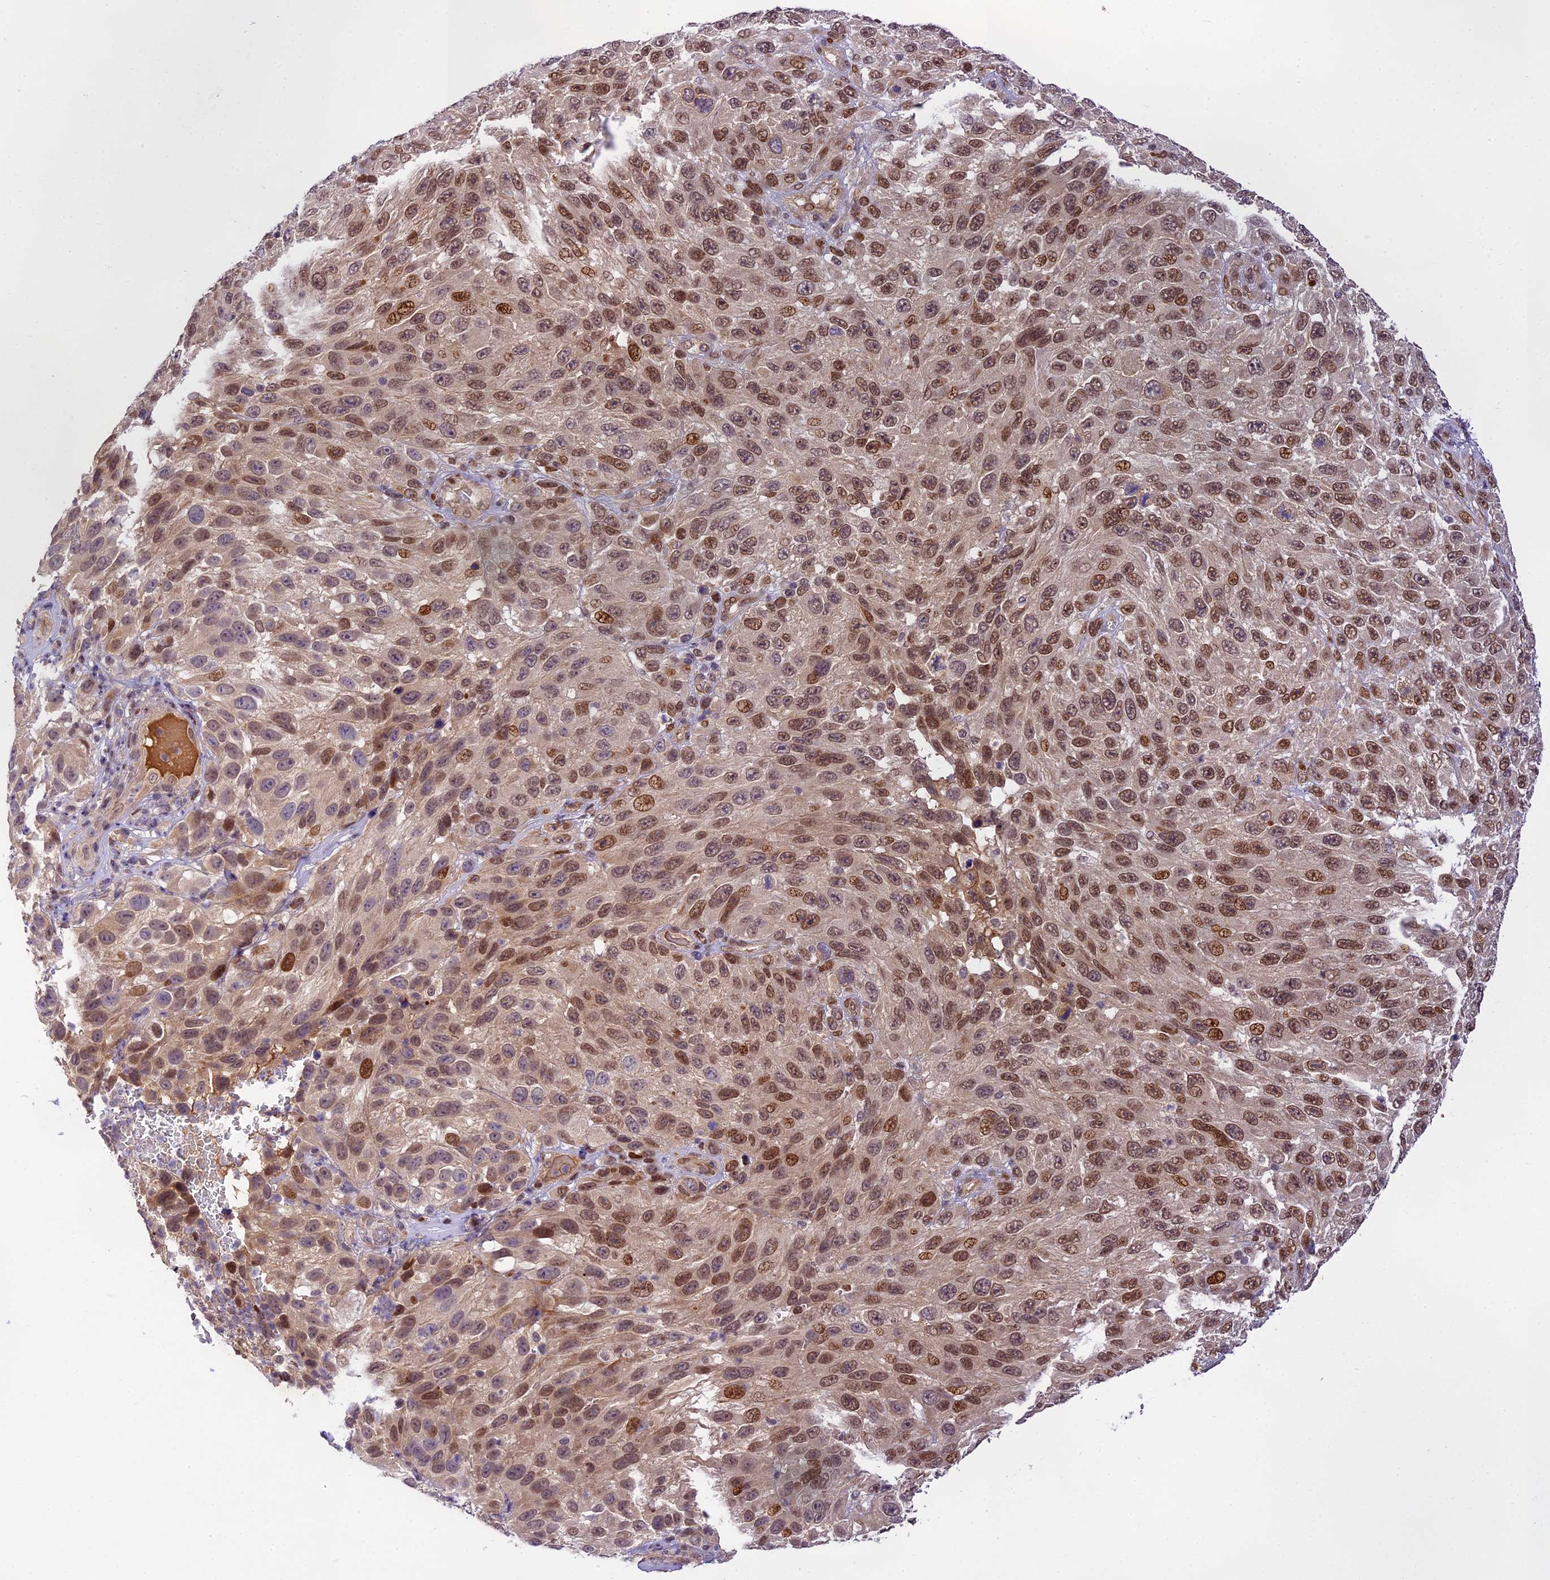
{"staining": {"intensity": "strong", "quantity": ">75%", "location": "nuclear"}, "tissue": "melanoma", "cell_type": "Tumor cells", "image_type": "cancer", "snomed": [{"axis": "morphology", "description": "Malignant melanoma, NOS"}, {"axis": "topography", "description": "Skin"}], "caption": "Protein expression analysis of melanoma reveals strong nuclear positivity in about >75% of tumor cells.", "gene": "NEK8", "patient": {"sex": "female", "age": 96}}